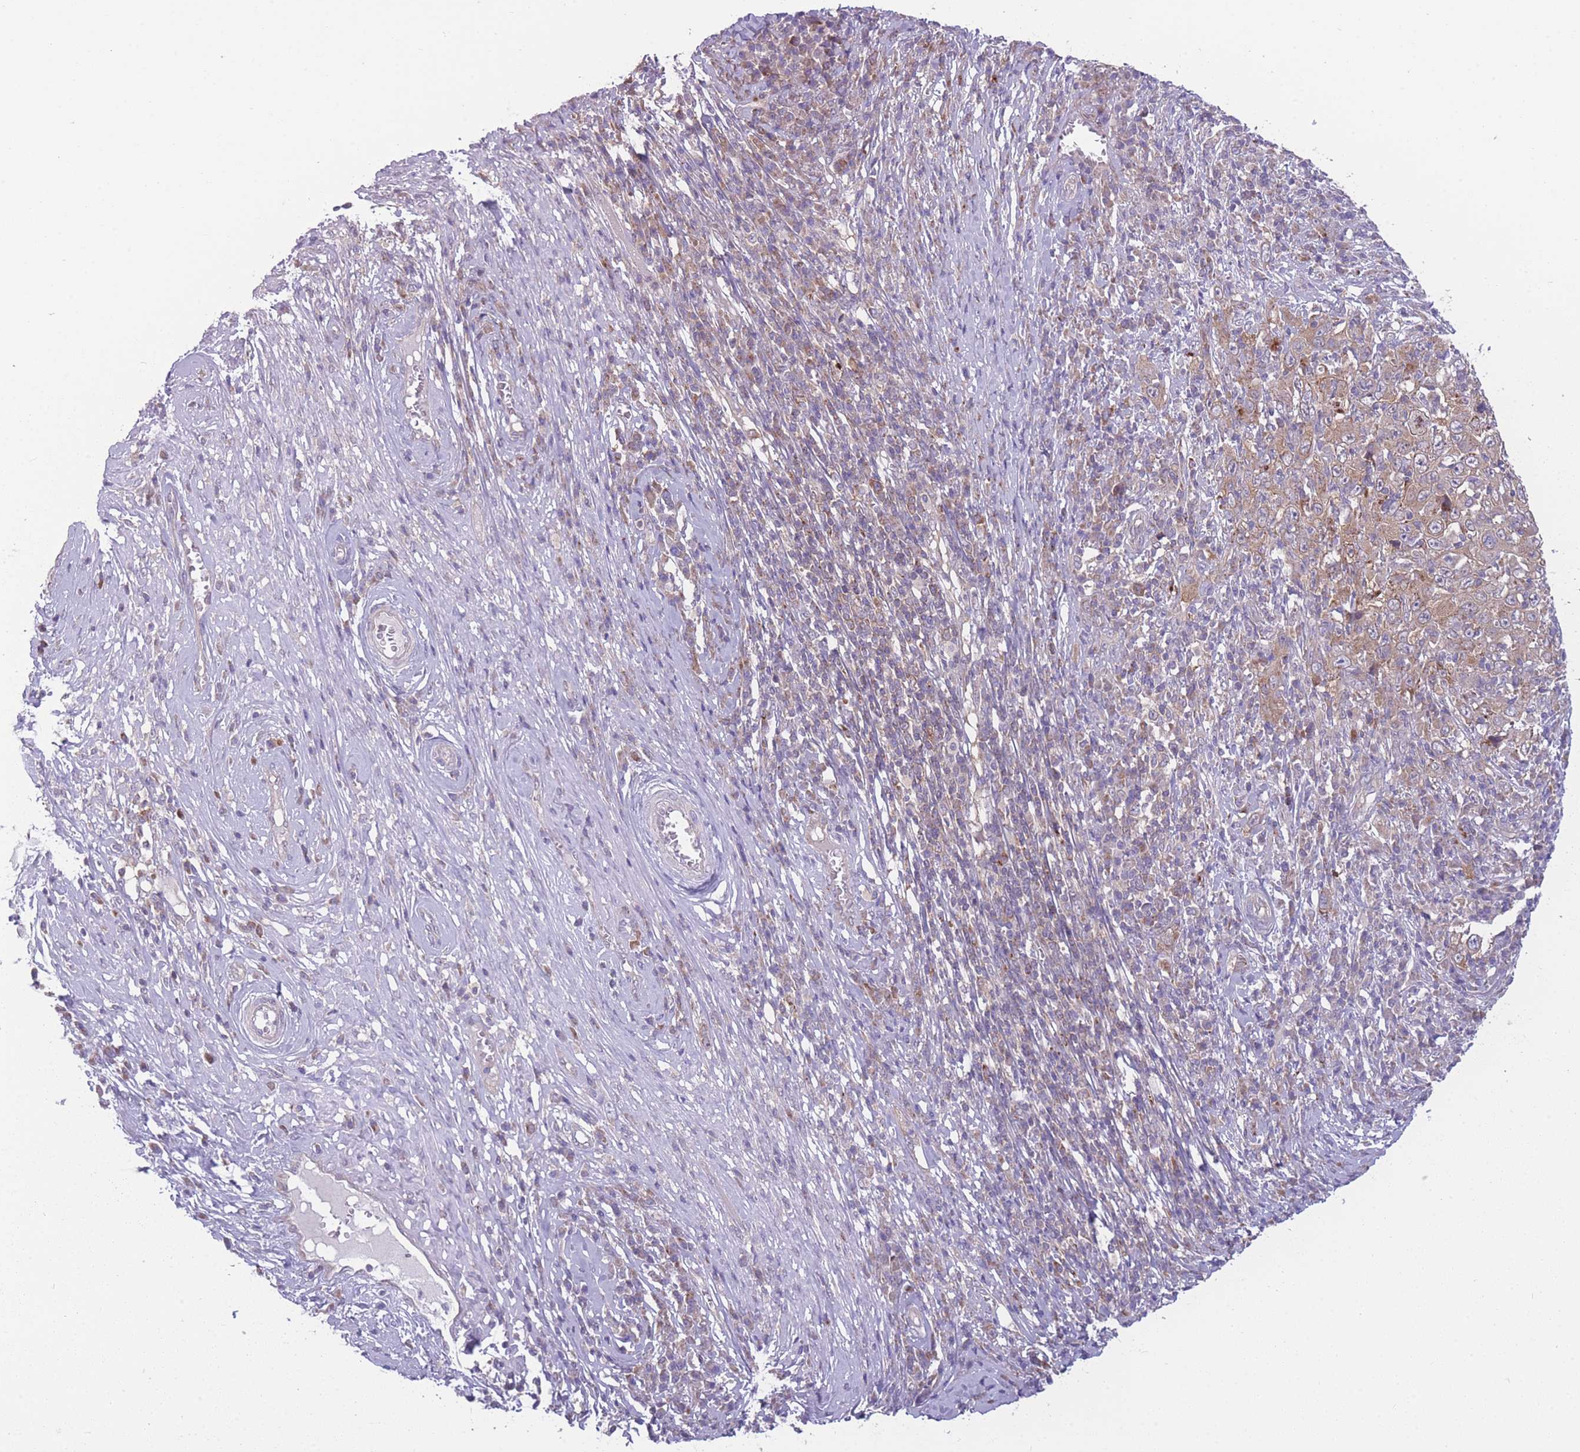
{"staining": {"intensity": "moderate", "quantity": ">75%", "location": "cytoplasmic/membranous"}, "tissue": "cervical cancer", "cell_type": "Tumor cells", "image_type": "cancer", "snomed": [{"axis": "morphology", "description": "Squamous cell carcinoma, NOS"}, {"axis": "topography", "description": "Cervix"}], "caption": "An immunohistochemistry photomicrograph of neoplastic tissue is shown. Protein staining in brown highlights moderate cytoplasmic/membranous positivity in squamous cell carcinoma (cervical) within tumor cells. (brown staining indicates protein expression, while blue staining denotes nuclei).", "gene": "CCT6B", "patient": {"sex": "female", "age": 46}}